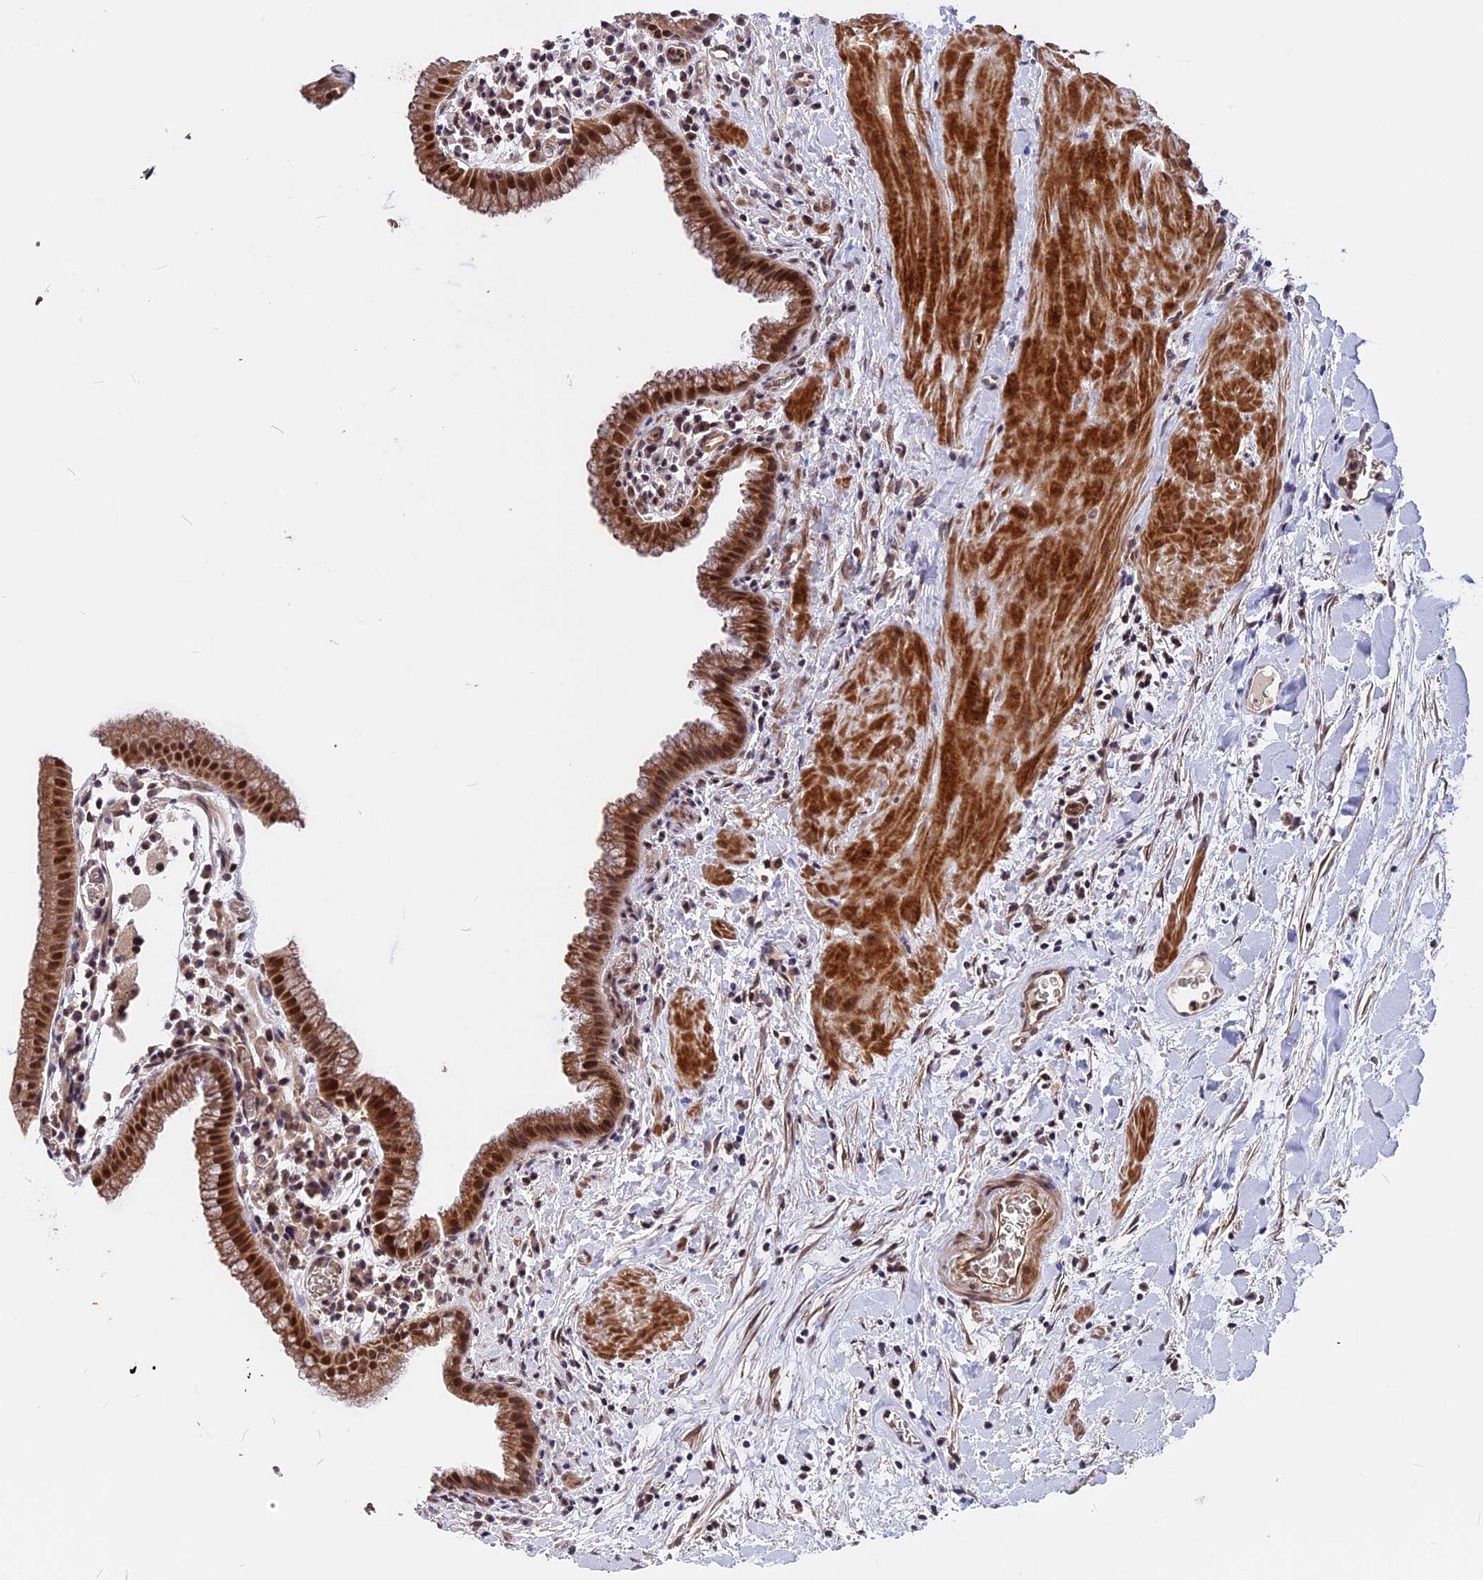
{"staining": {"intensity": "moderate", "quantity": ">75%", "location": "cytoplasmic/membranous,nuclear"}, "tissue": "gallbladder", "cell_type": "Glandular cells", "image_type": "normal", "snomed": [{"axis": "morphology", "description": "Normal tissue, NOS"}, {"axis": "topography", "description": "Gallbladder"}], "caption": "Immunohistochemical staining of normal human gallbladder demonstrates medium levels of moderate cytoplasmic/membranous,nuclear expression in approximately >75% of glandular cells.", "gene": "ZC3H10", "patient": {"sex": "male", "age": 78}}